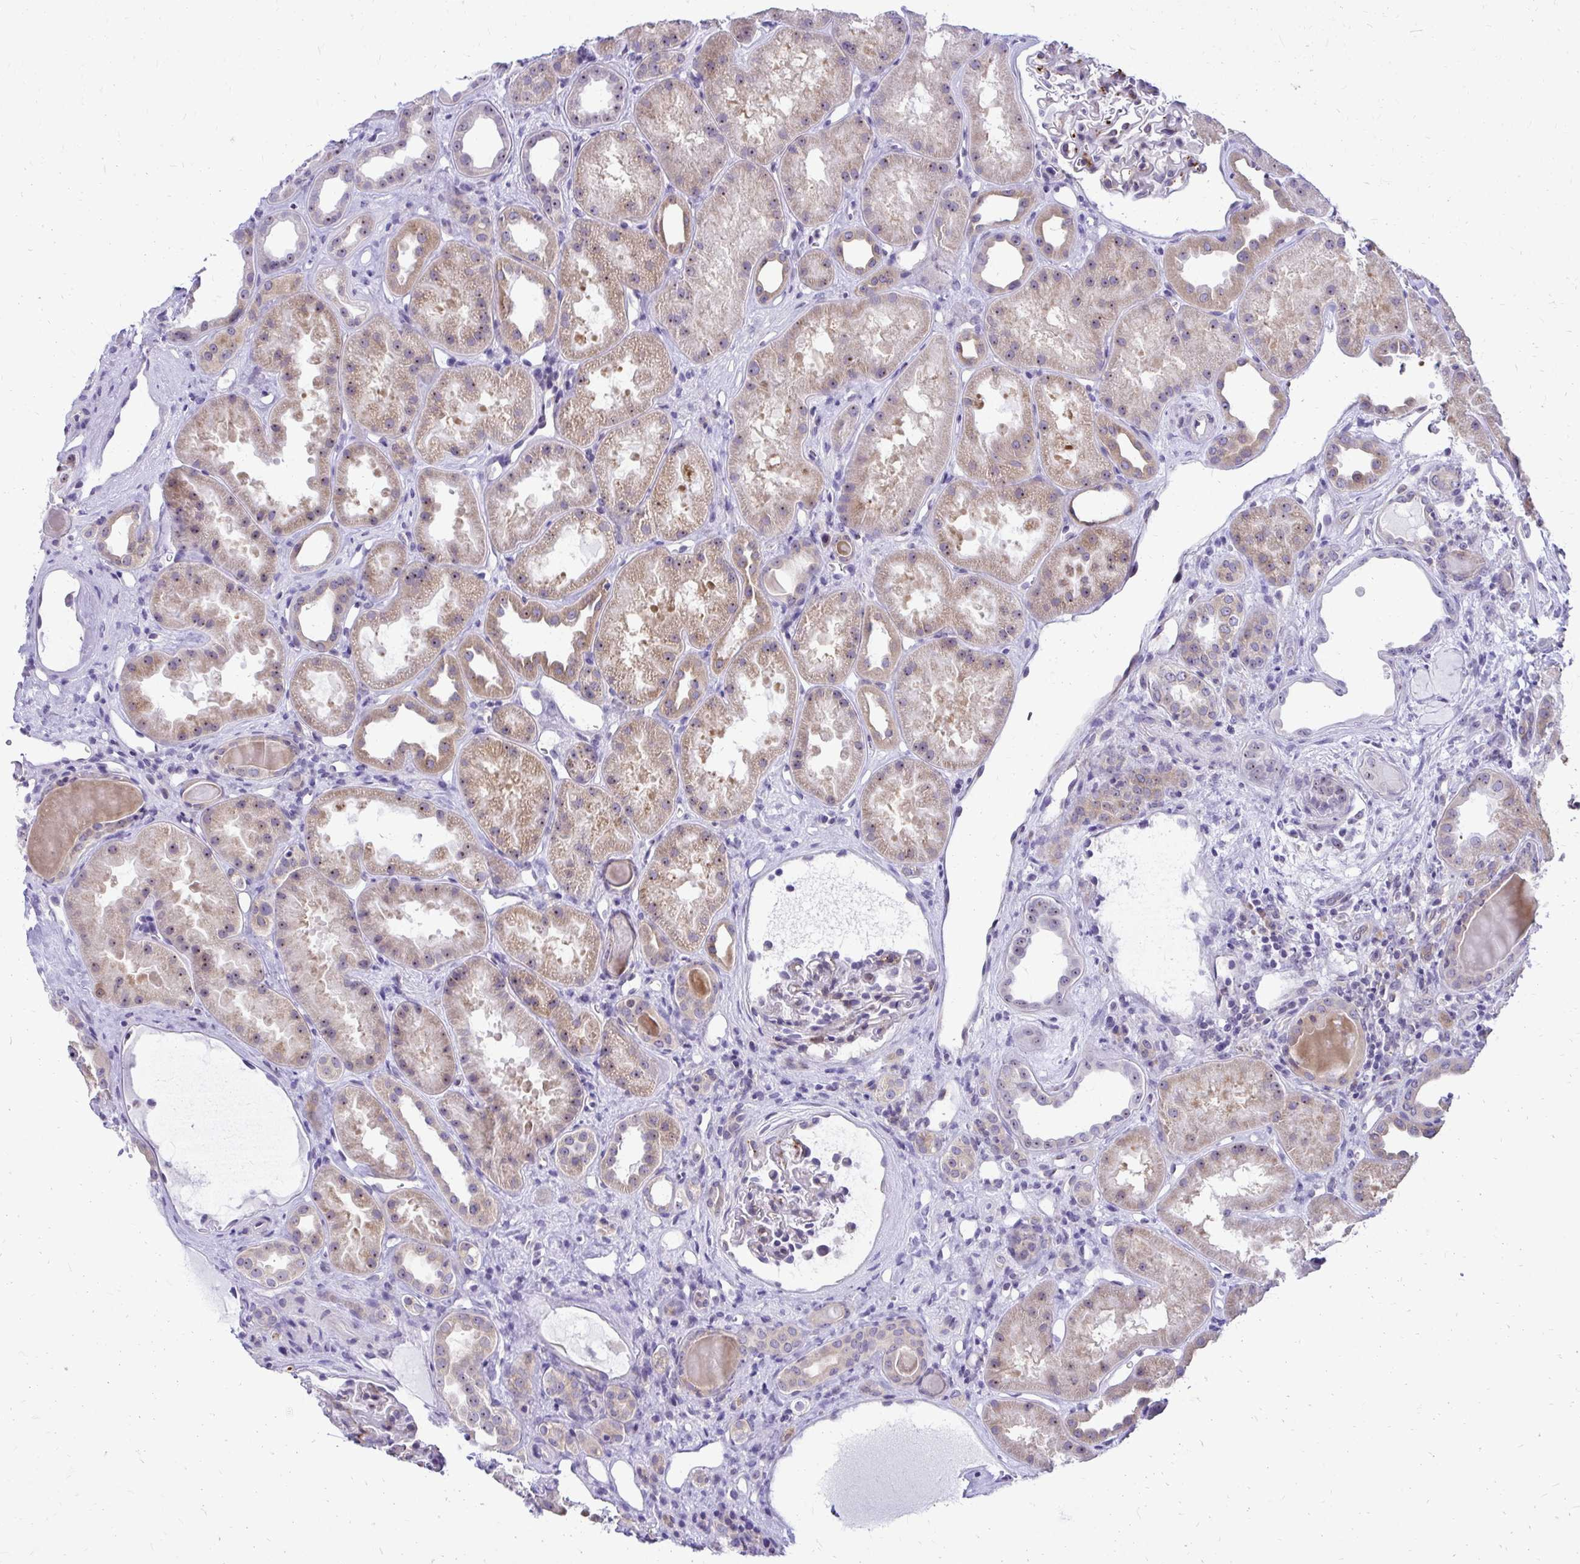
{"staining": {"intensity": "weak", "quantity": "<25%", "location": "cytoplasmic/membranous"}, "tissue": "kidney", "cell_type": "Cells in glomeruli", "image_type": "normal", "snomed": [{"axis": "morphology", "description": "Normal tissue, NOS"}, {"axis": "topography", "description": "Kidney"}], "caption": "Histopathology image shows no significant protein staining in cells in glomeruli of benign kidney. (Brightfield microscopy of DAB IHC at high magnification).", "gene": "NIFK", "patient": {"sex": "male", "age": 61}}